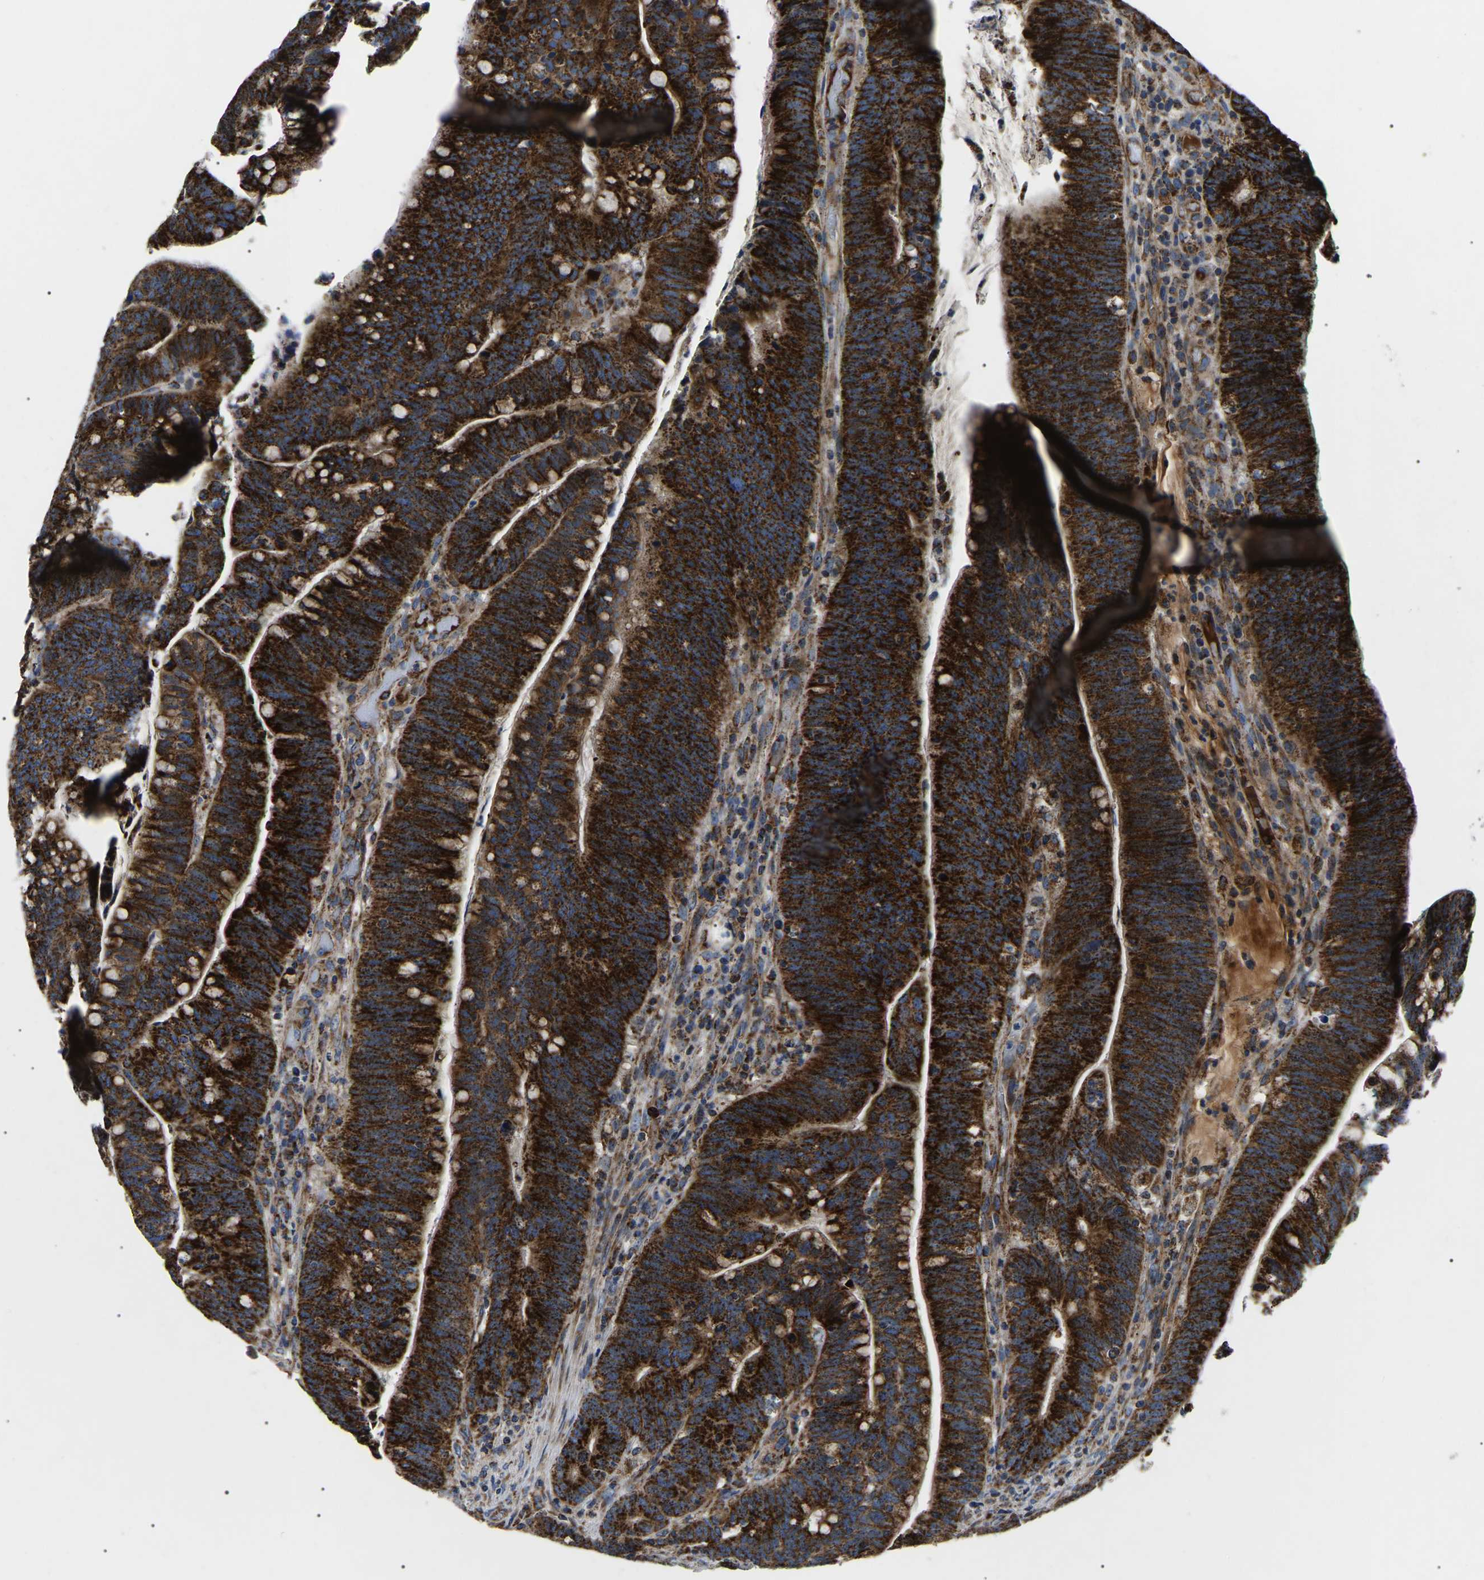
{"staining": {"intensity": "strong", "quantity": ">75%", "location": "cytoplasmic/membranous"}, "tissue": "colorectal cancer", "cell_type": "Tumor cells", "image_type": "cancer", "snomed": [{"axis": "morphology", "description": "Normal tissue, NOS"}, {"axis": "morphology", "description": "Adenocarcinoma, NOS"}, {"axis": "topography", "description": "Colon"}], "caption": "IHC image of neoplastic tissue: human adenocarcinoma (colorectal) stained using IHC exhibits high levels of strong protein expression localized specifically in the cytoplasmic/membranous of tumor cells, appearing as a cytoplasmic/membranous brown color.", "gene": "PPM1E", "patient": {"sex": "female", "age": 66}}